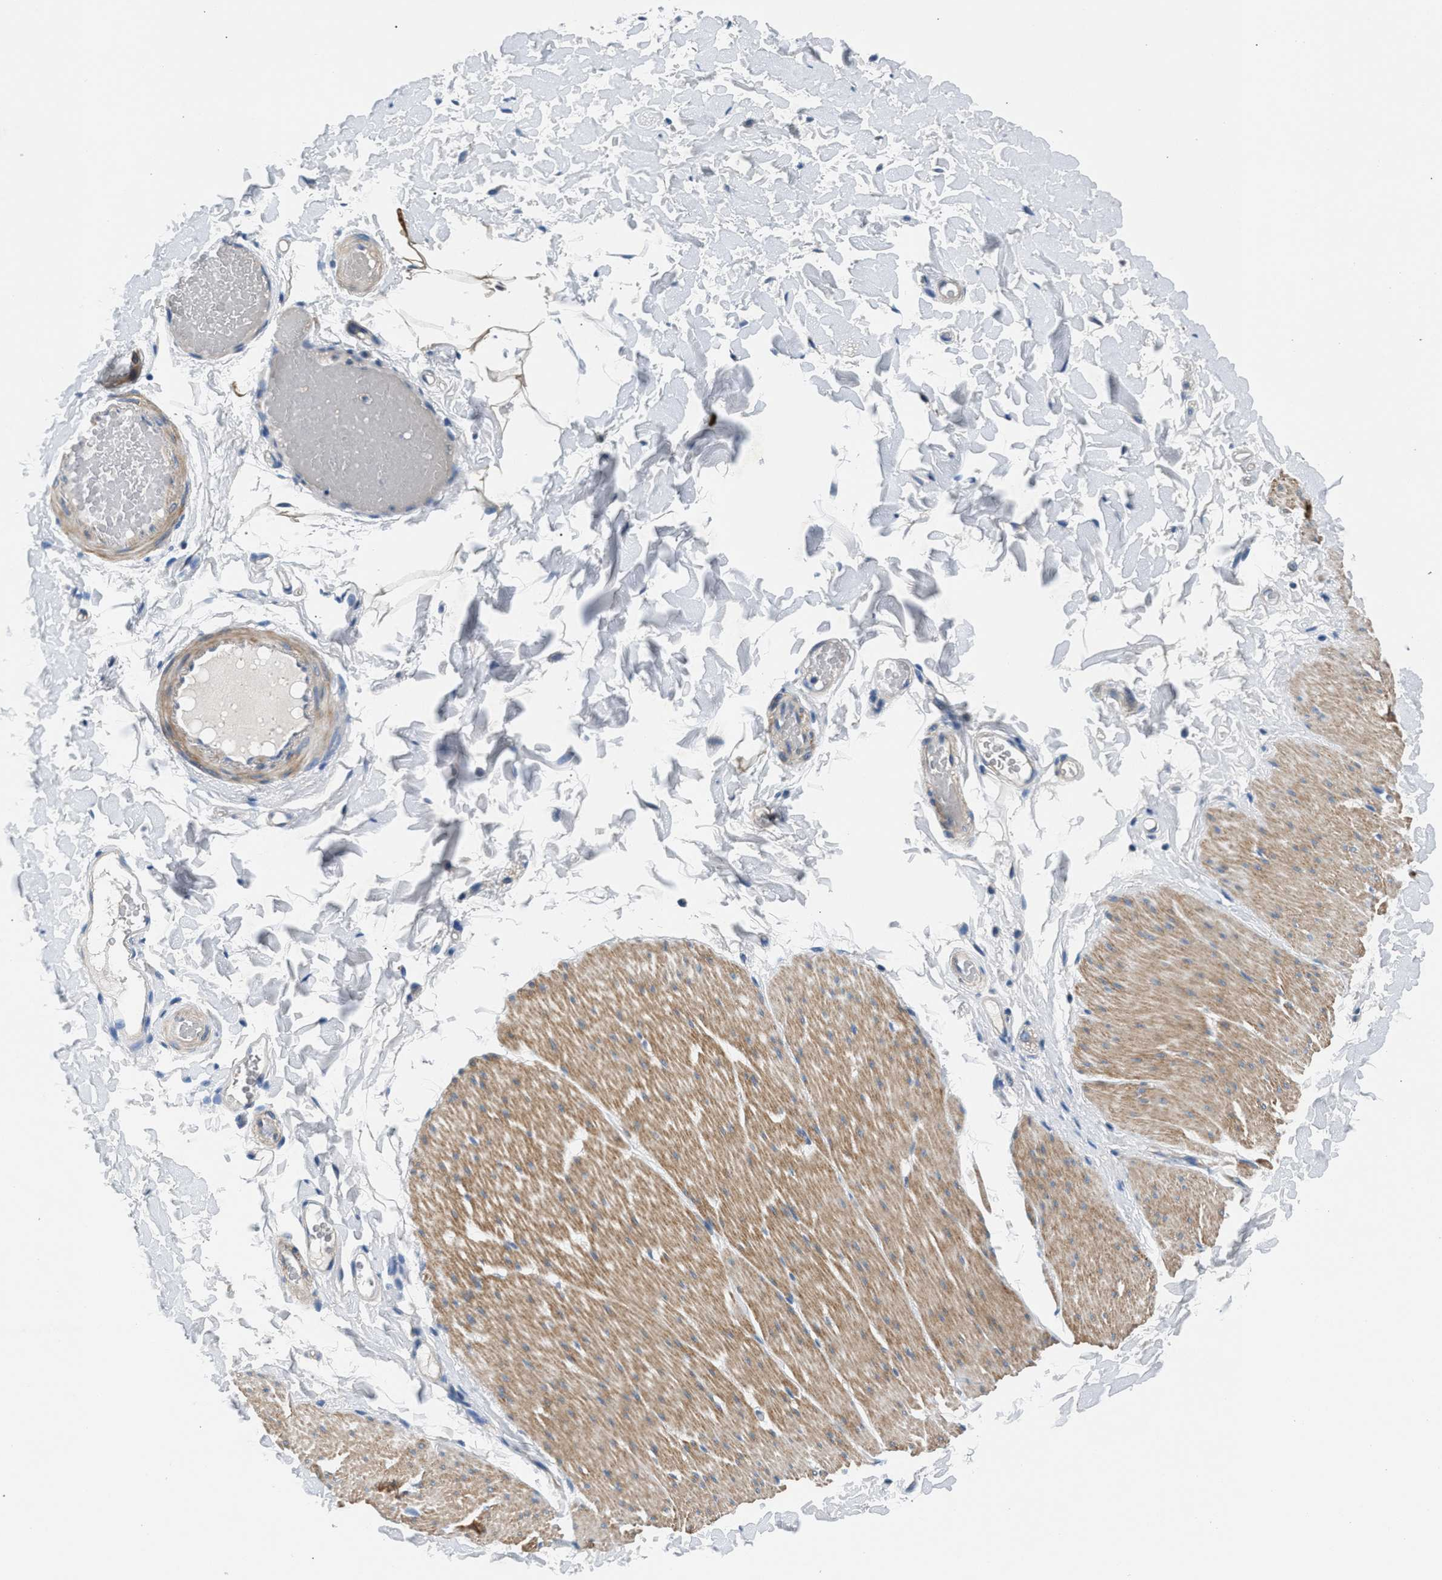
{"staining": {"intensity": "moderate", "quantity": ">75%", "location": "cytoplasmic/membranous"}, "tissue": "smooth muscle", "cell_type": "Smooth muscle cells", "image_type": "normal", "snomed": [{"axis": "morphology", "description": "Normal tissue, NOS"}, {"axis": "topography", "description": "Smooth muscle"}, {"axis": "topography", "description": "Colon"}], "caption": "The histopathology image displays immunohistochemical staining of normal smooth muscle. There is moderate cytoplasmic/membranous staining is seen in about >75% of smooth muscle cells.", "gene": "CDRT4", "patient": {"sex": "male", "age": 67}}